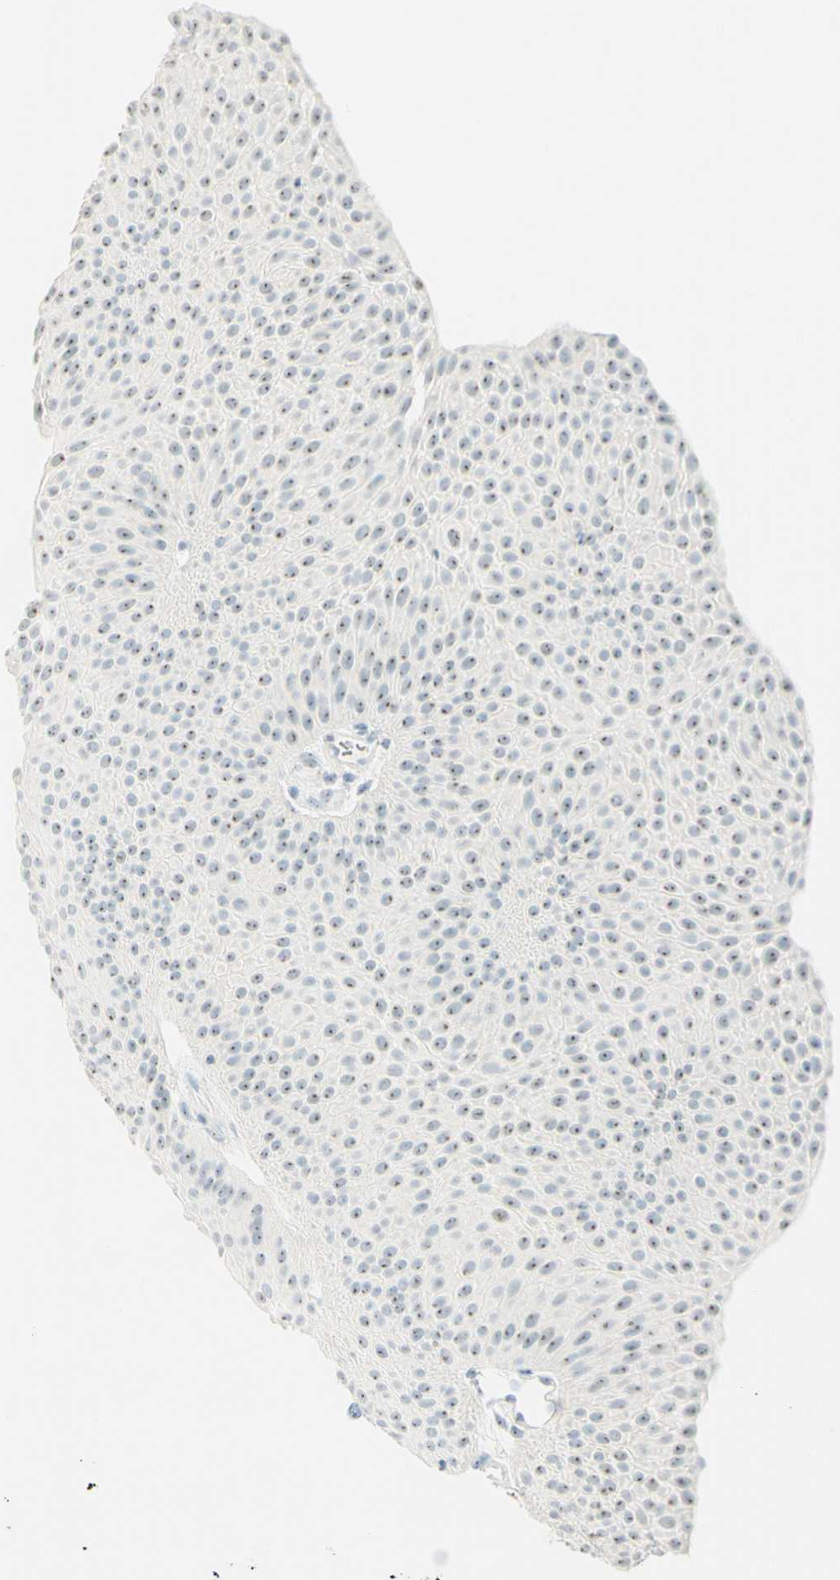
{"staining": {"intensity": "weak", "quantity": ">75%", "location": "nuclear"}, "tissue": "urothelial cancer", "cell_type": "Tumor cells", "image_type": "cancer", "snomed": [{"axis": "morphology", "description": "Urothelial carcinoma, Low grade"}, {"axis": "topography", "description": "Urinary bladder"}], "caption": "Tumor cells reveal weak nuclear expression in about >75% of cells in urothelial cancer.", "gene": "FMR1NB", "patient": {"sex": "female", "age": 60}}